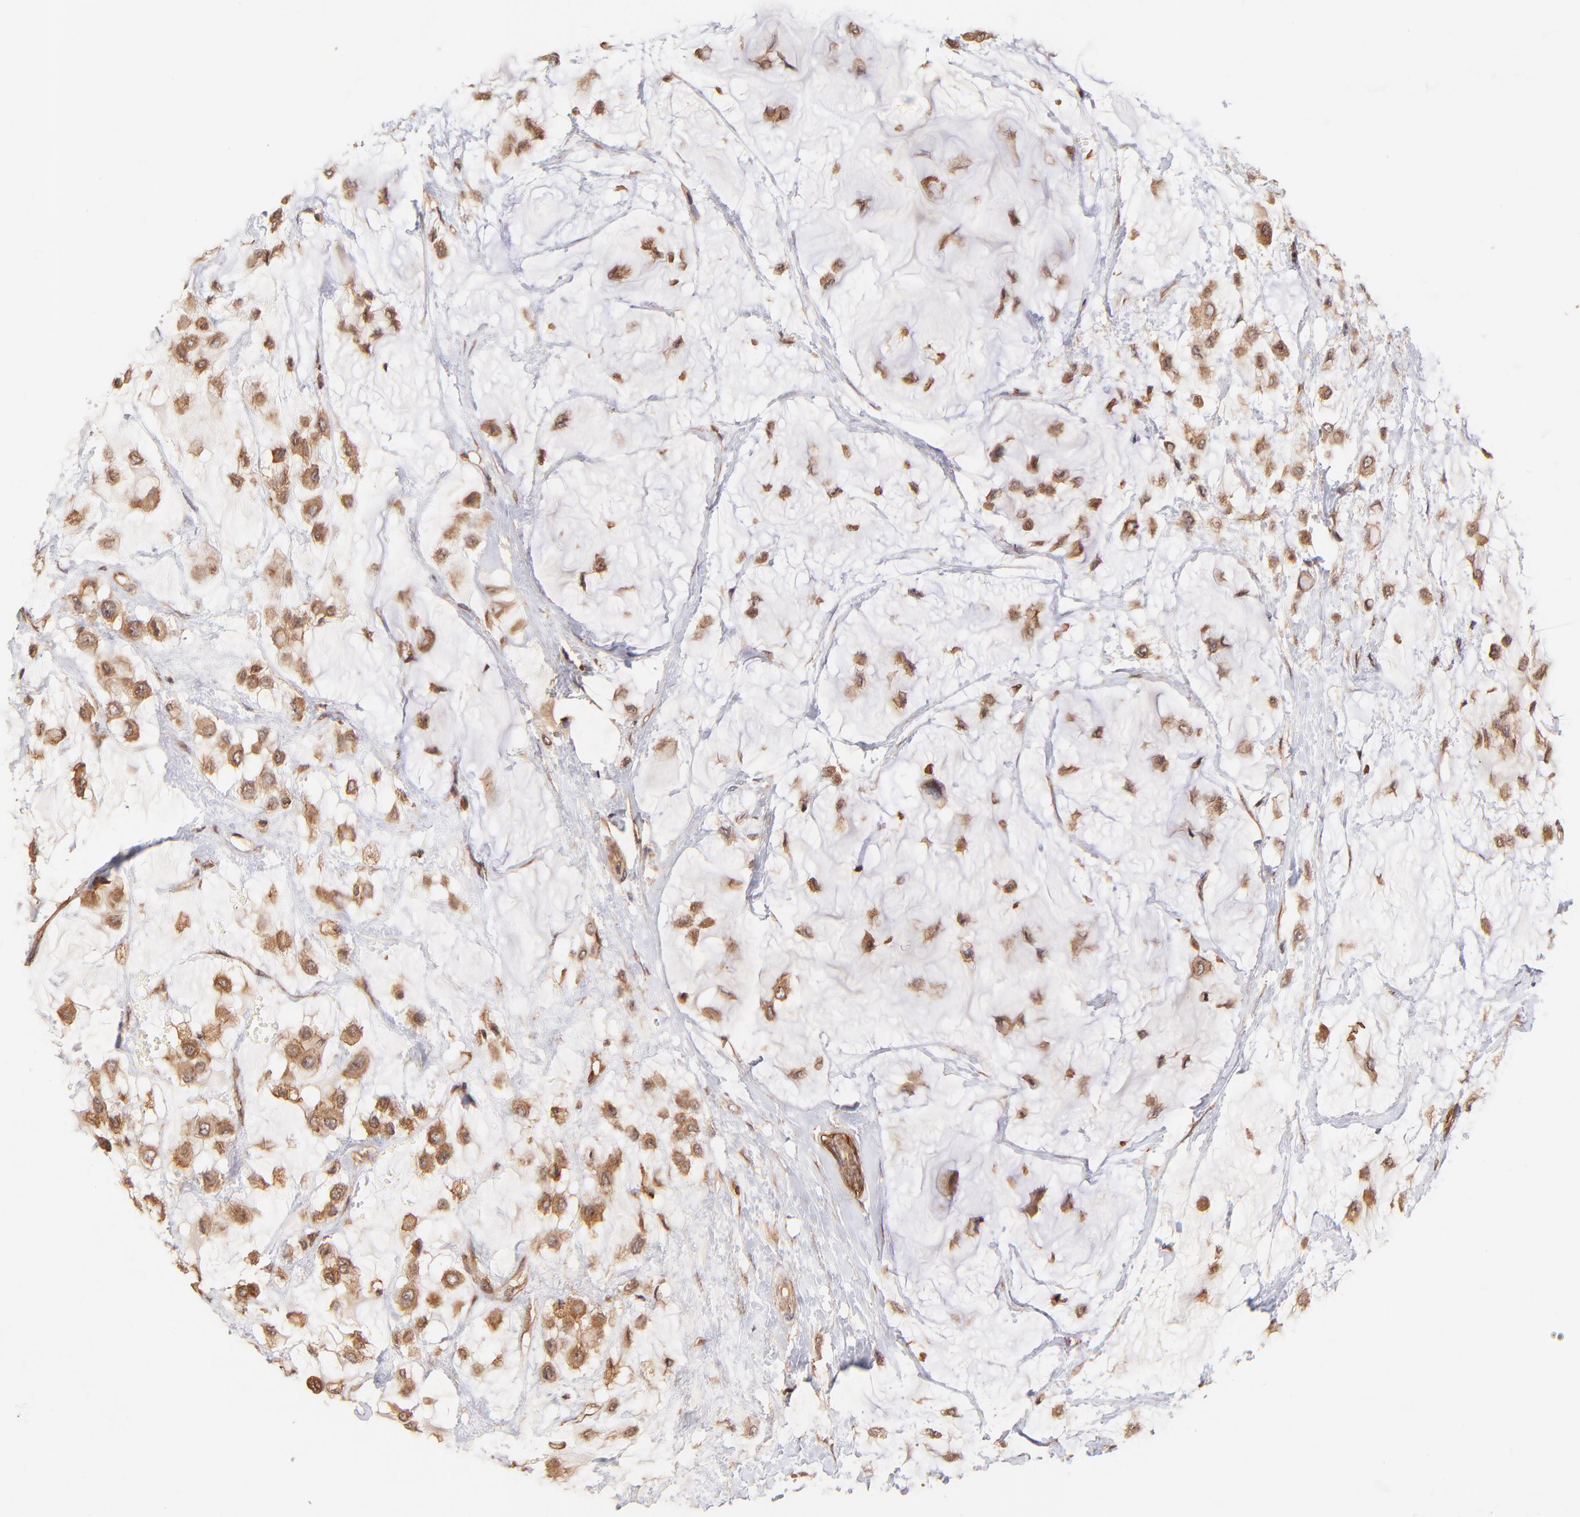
{"staining": {"intensity": "moderate", "quantity": ">75%", "location": "cytoplasmic/membranous"}, "tissue": "breast cancer", "cell_type": "Tumor cells", "image_type": "cancer", "snomed": [{"axis": "morphology", "description": "Lobular carcinoma"}, {"axis": "topography", "description": "Breast"}], "caption": "Human lobular carcinoma (breast) stained with a protein marker displays moderate staining in tumor cells.", "gene": "ITGB1", "patient": {"sex": "female", "age": 85}}